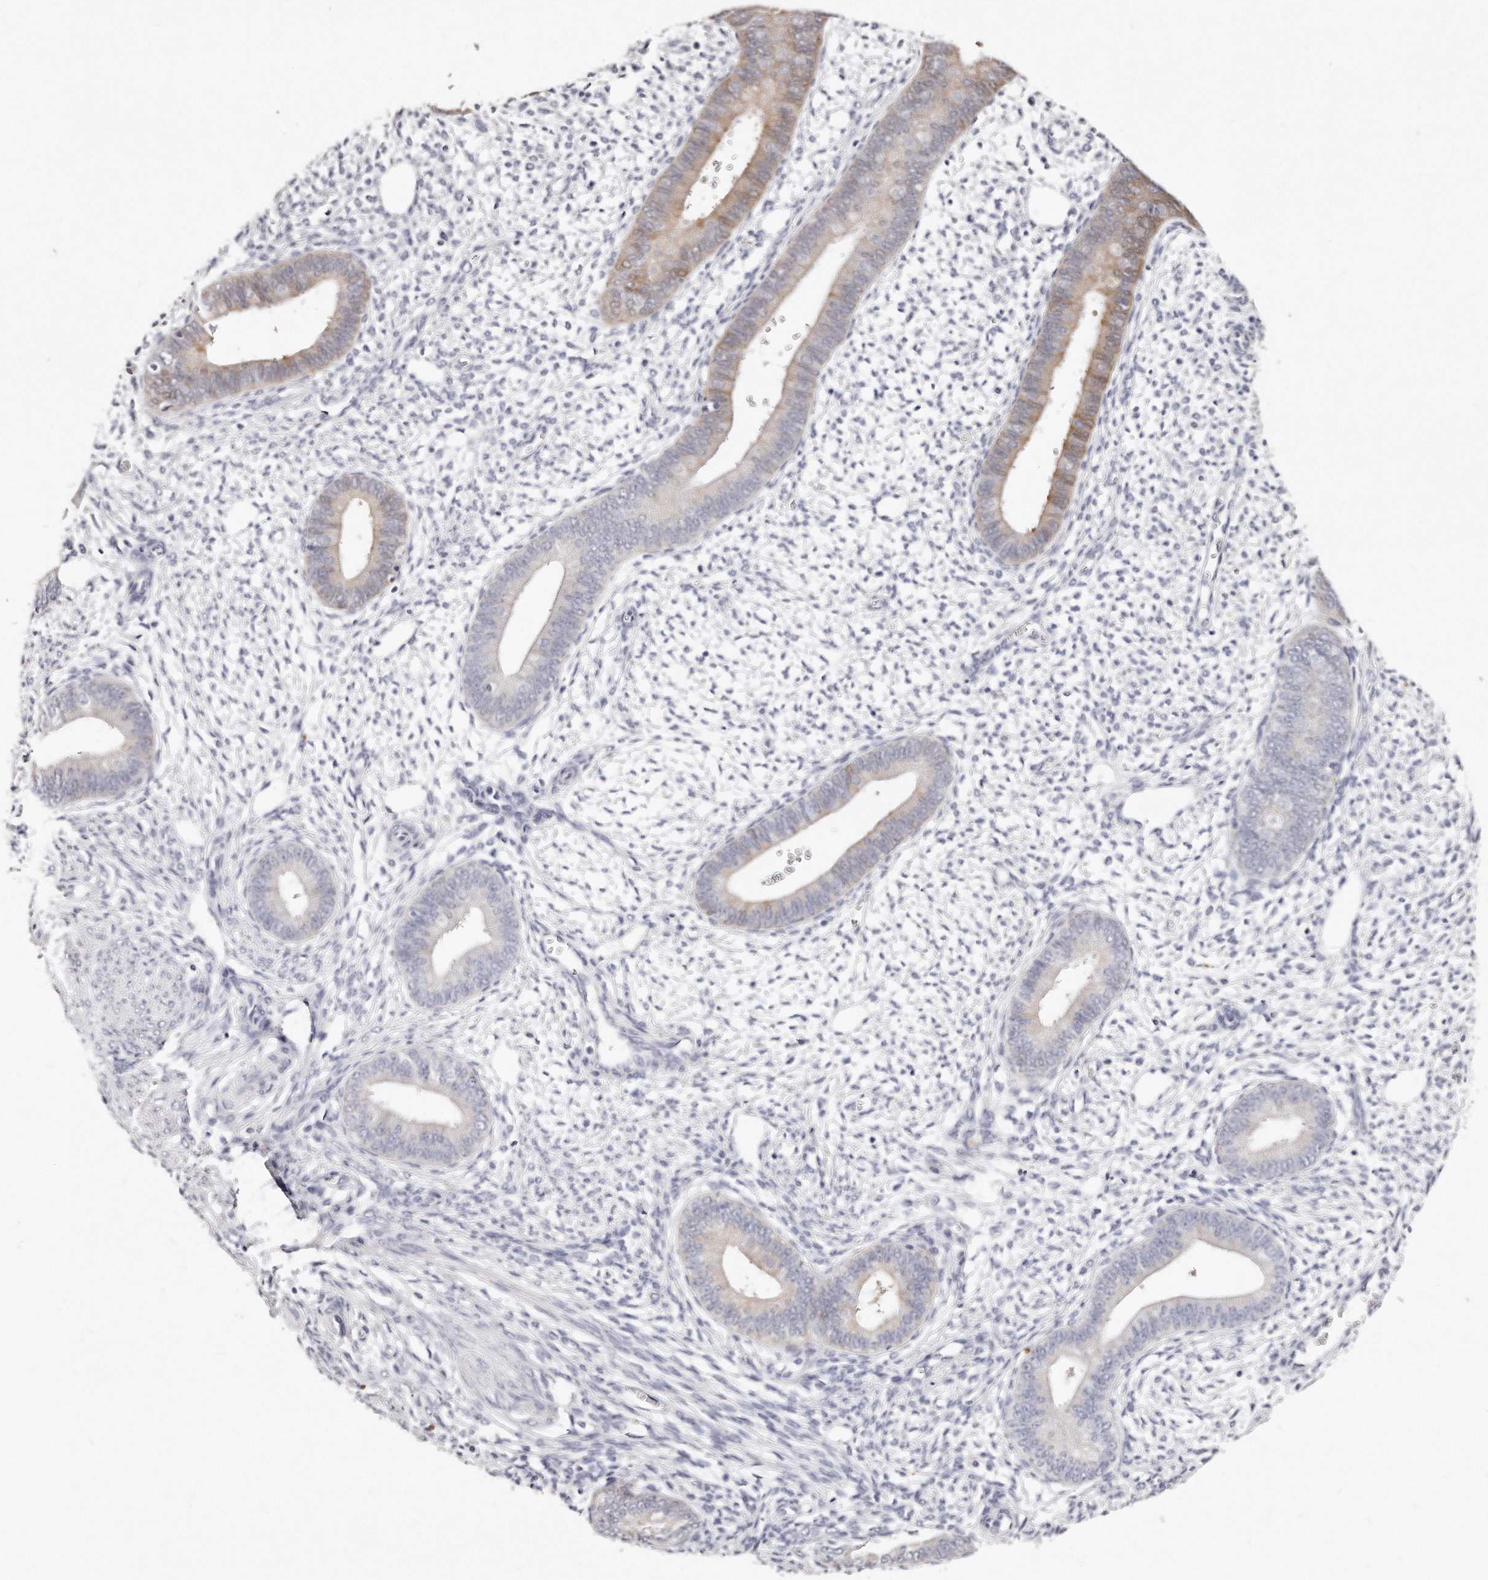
{"staining": {"intensity": "negative", "quantity": "none", "location": "none"}, "tissue": "endometrium", "cell_type": "Cells in endometrial stroma", "image_type": "normal", "snomed": [{"axis": "morphology", "description": "Normal tissue, NOS"}, {"axis": "topography", "description": "Endometrium"}], "caption": "The IHC photomicrograph has no significant expression in cells in endometrial stroma of endometrium.", "gene": "GDA", "patient": {"sex": "female", "age": 46}}